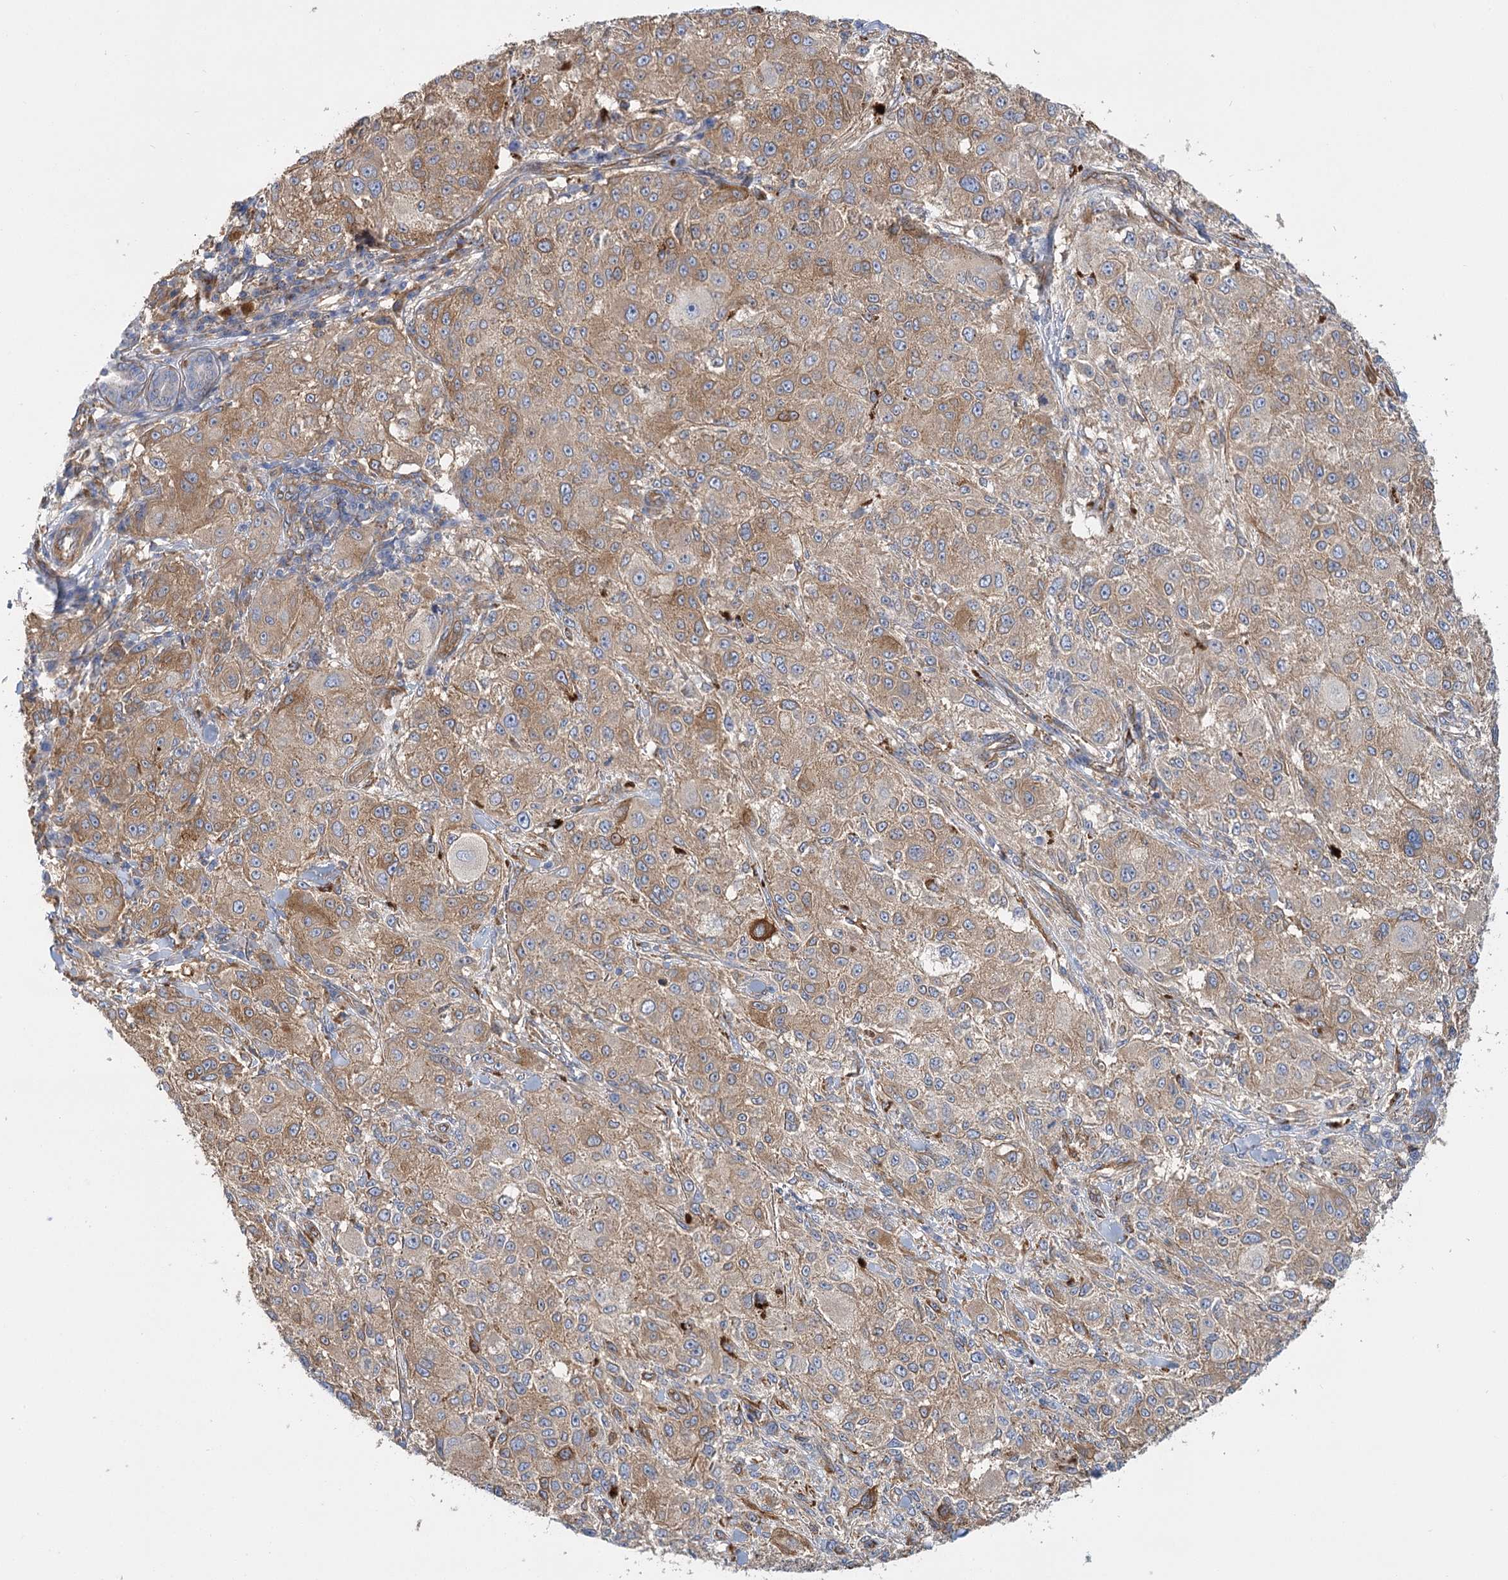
{"staining": {"intensity": "weak", "quantity": ">75%", "location": "cytoplasmic/membranous"}, "tissue": "melanoma", "cell_type": "Tumor cells", "image_type": "cancer", "snomed": [{"axis": "morphology", "description": "Necrosis, NOS"}, {"axis": "morphology", "description": "Malignant melanoma, NOS"}, {"axis": "topography", "description": "Skin"}], "caption": "Weak cytoplasmic/membranous staining is identified in approximately >75% of tumor cells in melanoma.", "gene": "GUSB", "patient": {"sex": "female", "age": 87}}